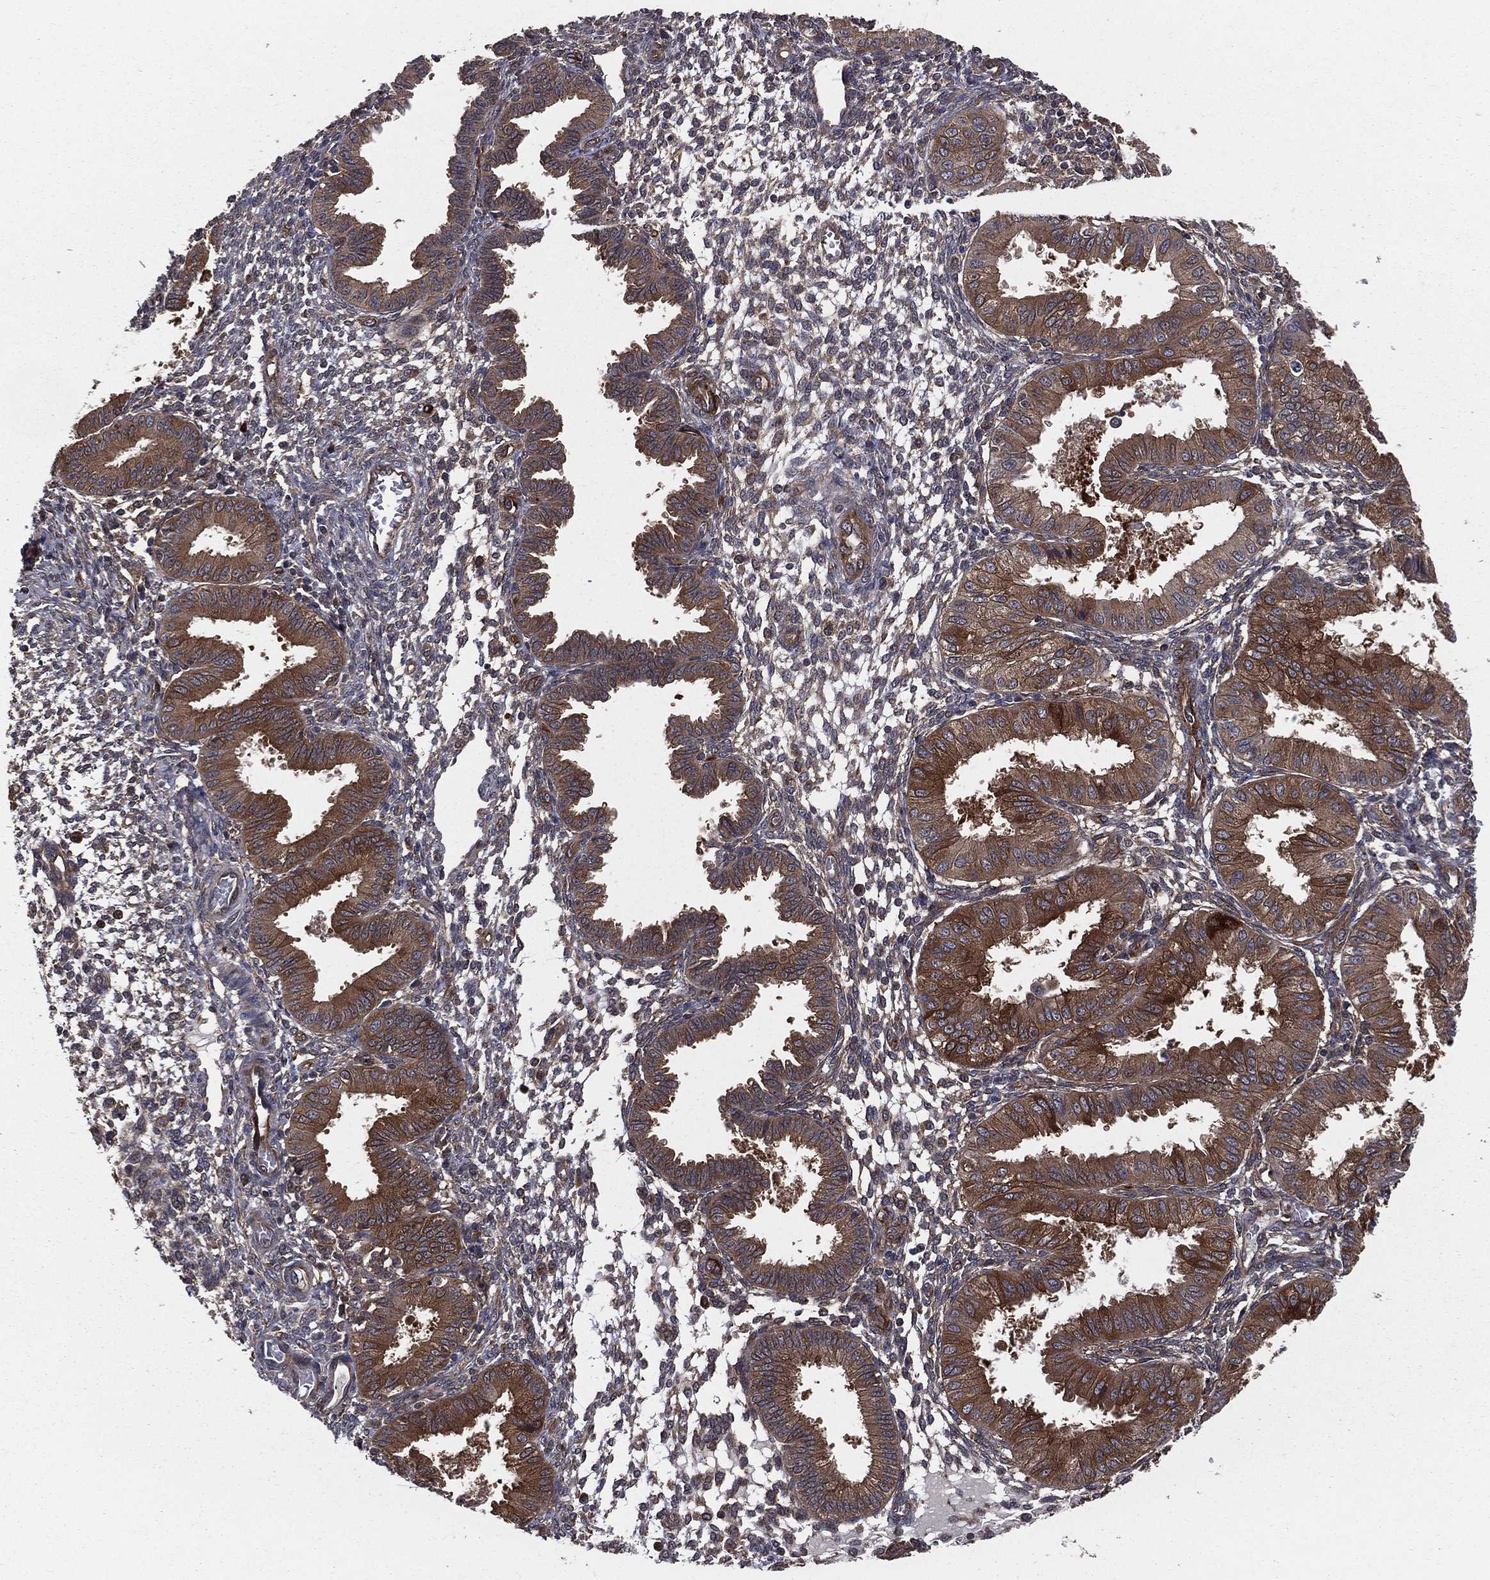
{"staining": {"intensity": "strong", "quantity": "<25%", "location": "cytoplasmic/membranous"}, "tissue": "endometrium", "cell_type": "Cells in endometrial stroma", "image_type": "normal", "snomed": [{"axis": "morphology", "description": "Normal tissue, NOS"}, {"axis": "topography", "description": "Endometrium"}], "caption": "Endometrium was stained to show a protein in brown. There is medium levels of strong cytoplasmic/membranous expression in about <25% of cells in endometrial stroma.", "gene": "CERT1", "patient": {"sex": "female", "age": 43}}